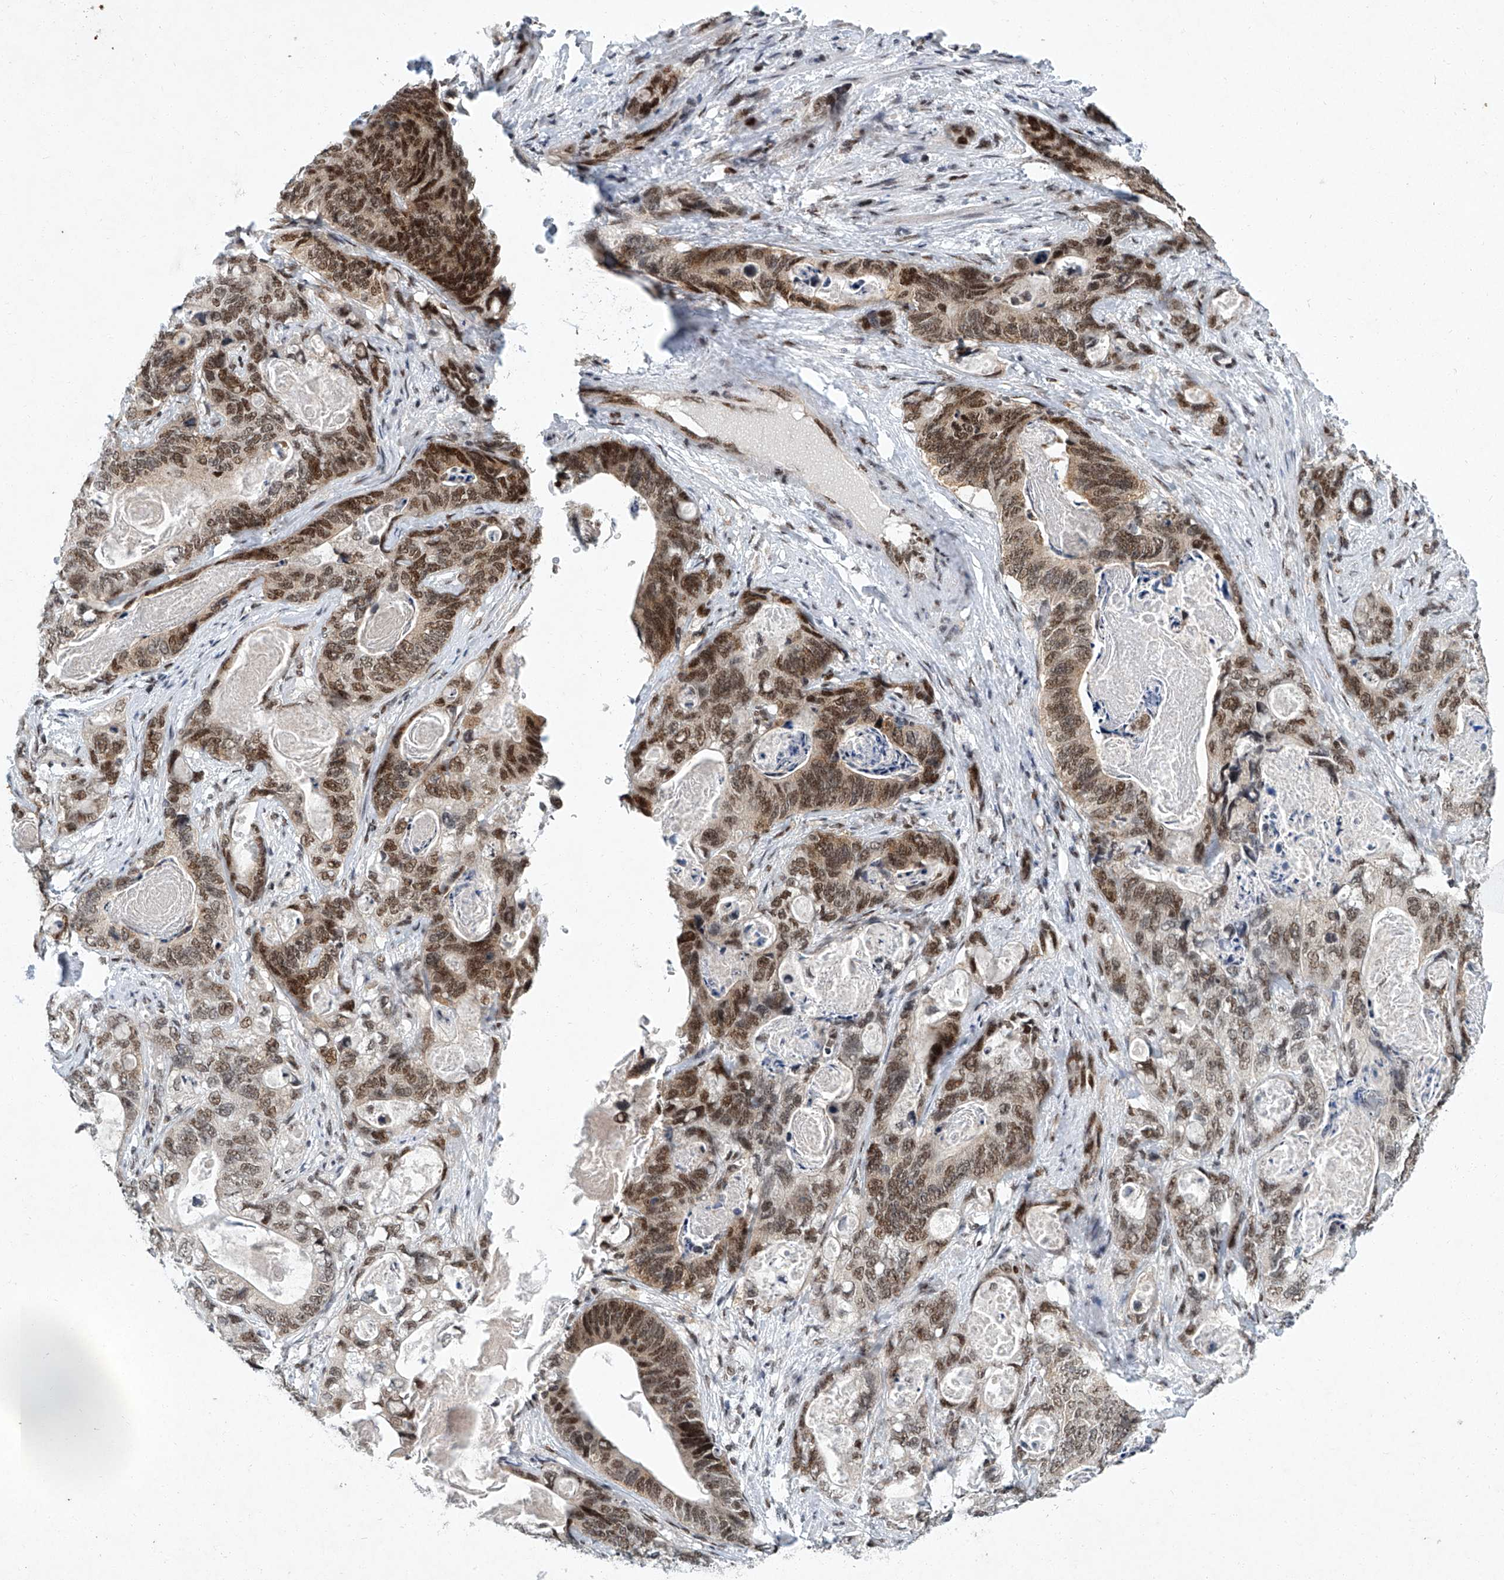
{"staining": {"intensity": "moderate", "quantity": ">75%", "location": "nuclear"}, "tissue": "stomach cancer", "cell_type": "Tumor cells", "image_type": "cancer", "snomed": [{"axis": "morphology", "description": "Normal tissue, NOS"}, {"axis": "morphology", "description": "Adenocarcinoma, NOS"}, {"axis": "topography", "description": "Stomach"}], "caption": "Protein expression analysis of stomach cancer (adenocarcinoma) displays moderate nuclear positivity in approximately >75% of tumor cells. (Stains: DAB in brown, nuclei in blue, Microscopy: brightfield microscopy at high magnification).", "gene": "TFDP1", "patient": {"sex": "female", "age": 89}}